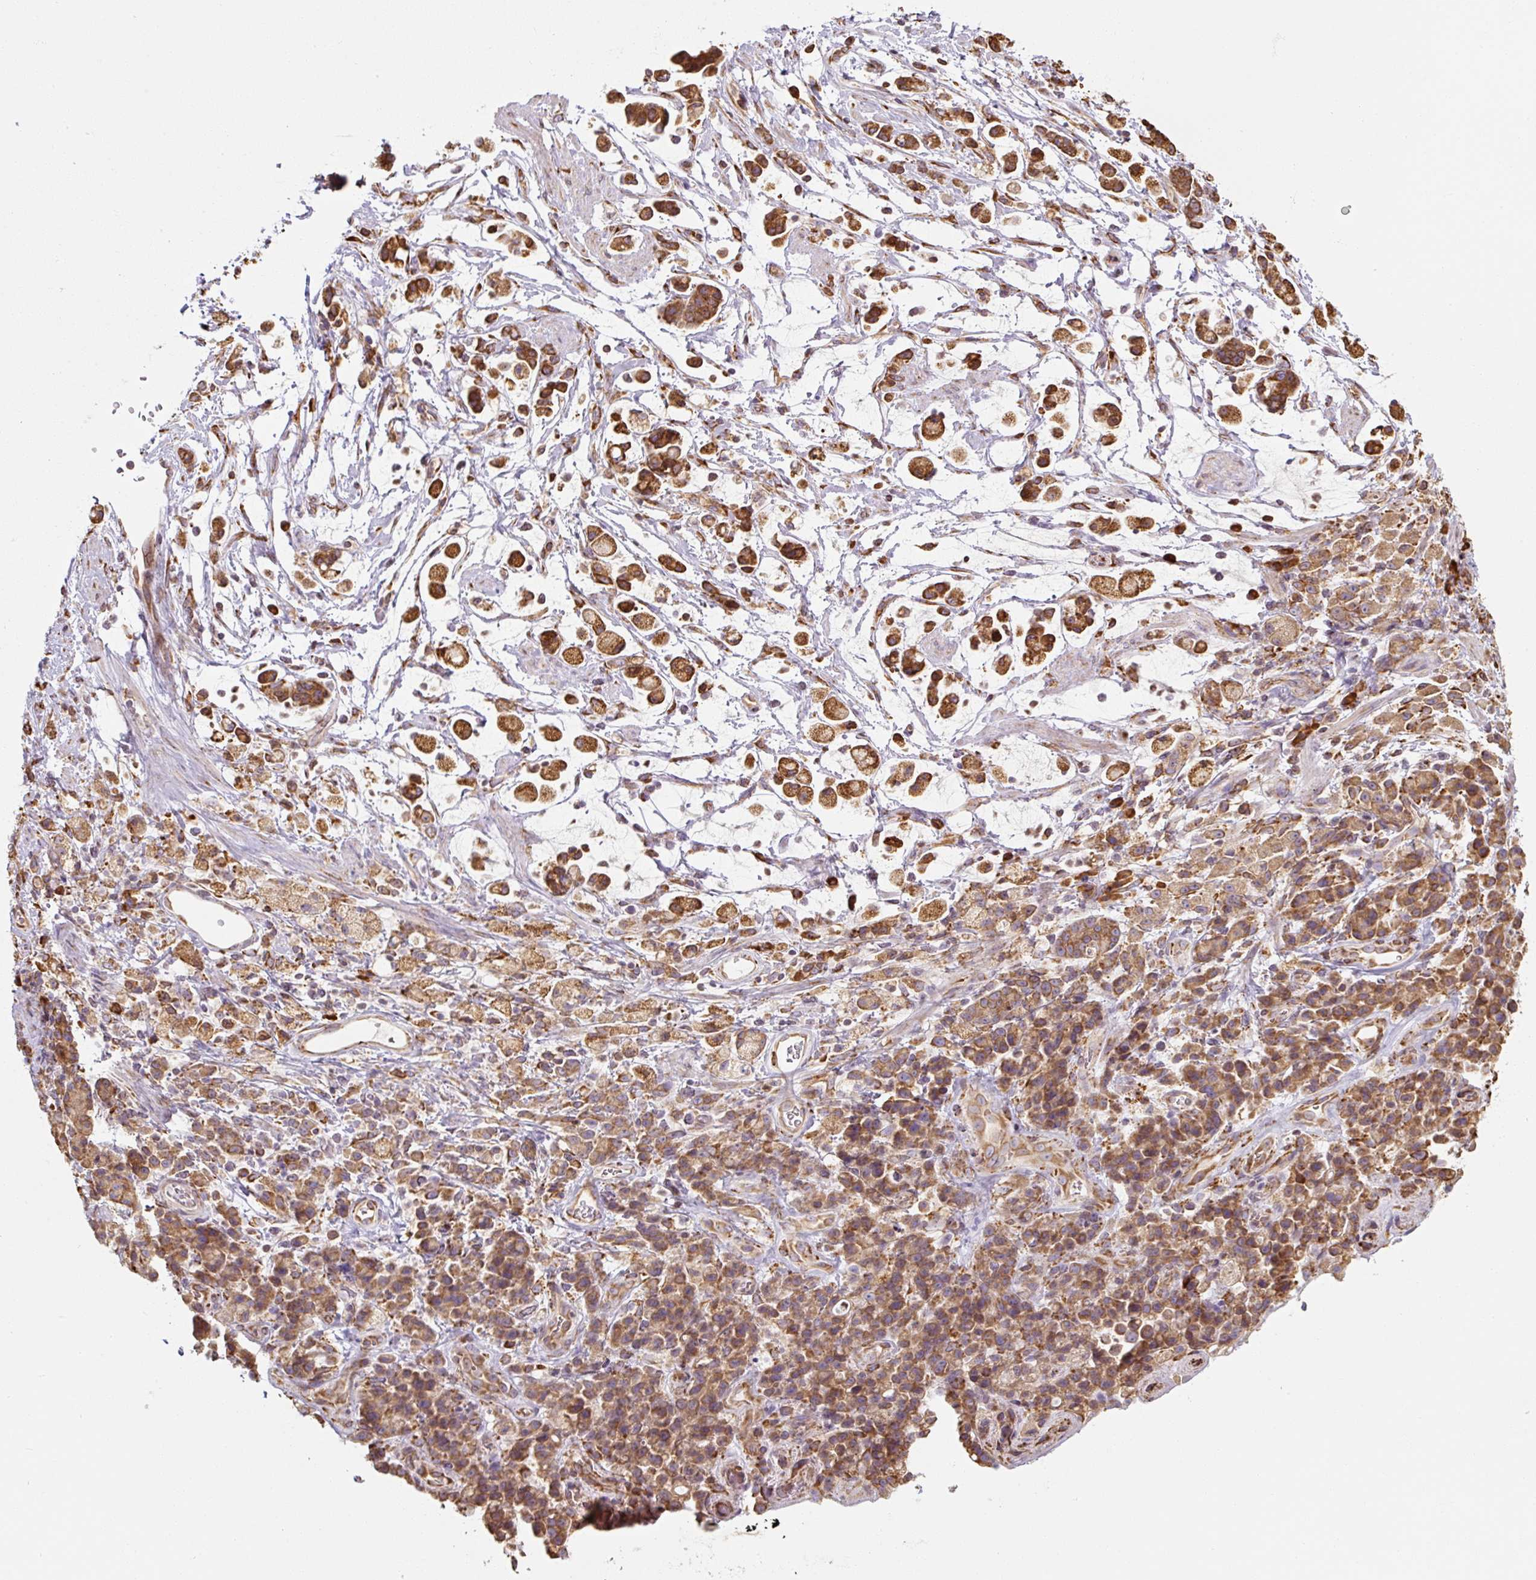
{"staining": {"intensity": "strong", "quantity": ">75%", "location": "cytoplasmic/membranous"}, "tissue": "stomach cancer", "cell_type": "Tumor cells", "image_type": "cancer", "snomed": [{"axis": "morphology", "description": "Adenocarcinoma, NOS"}, {"axis": "topography", "description": "Stomach"}], "caption": "Protein staining by immunohistochemistry reveals strong cytoplasmic/membranous positivity in approximately >75% of tumor cells in stomach cancer (adenocarcinoma).", "gene": "PRKCSH", "patient": {"sex": "female", "age": 60}}